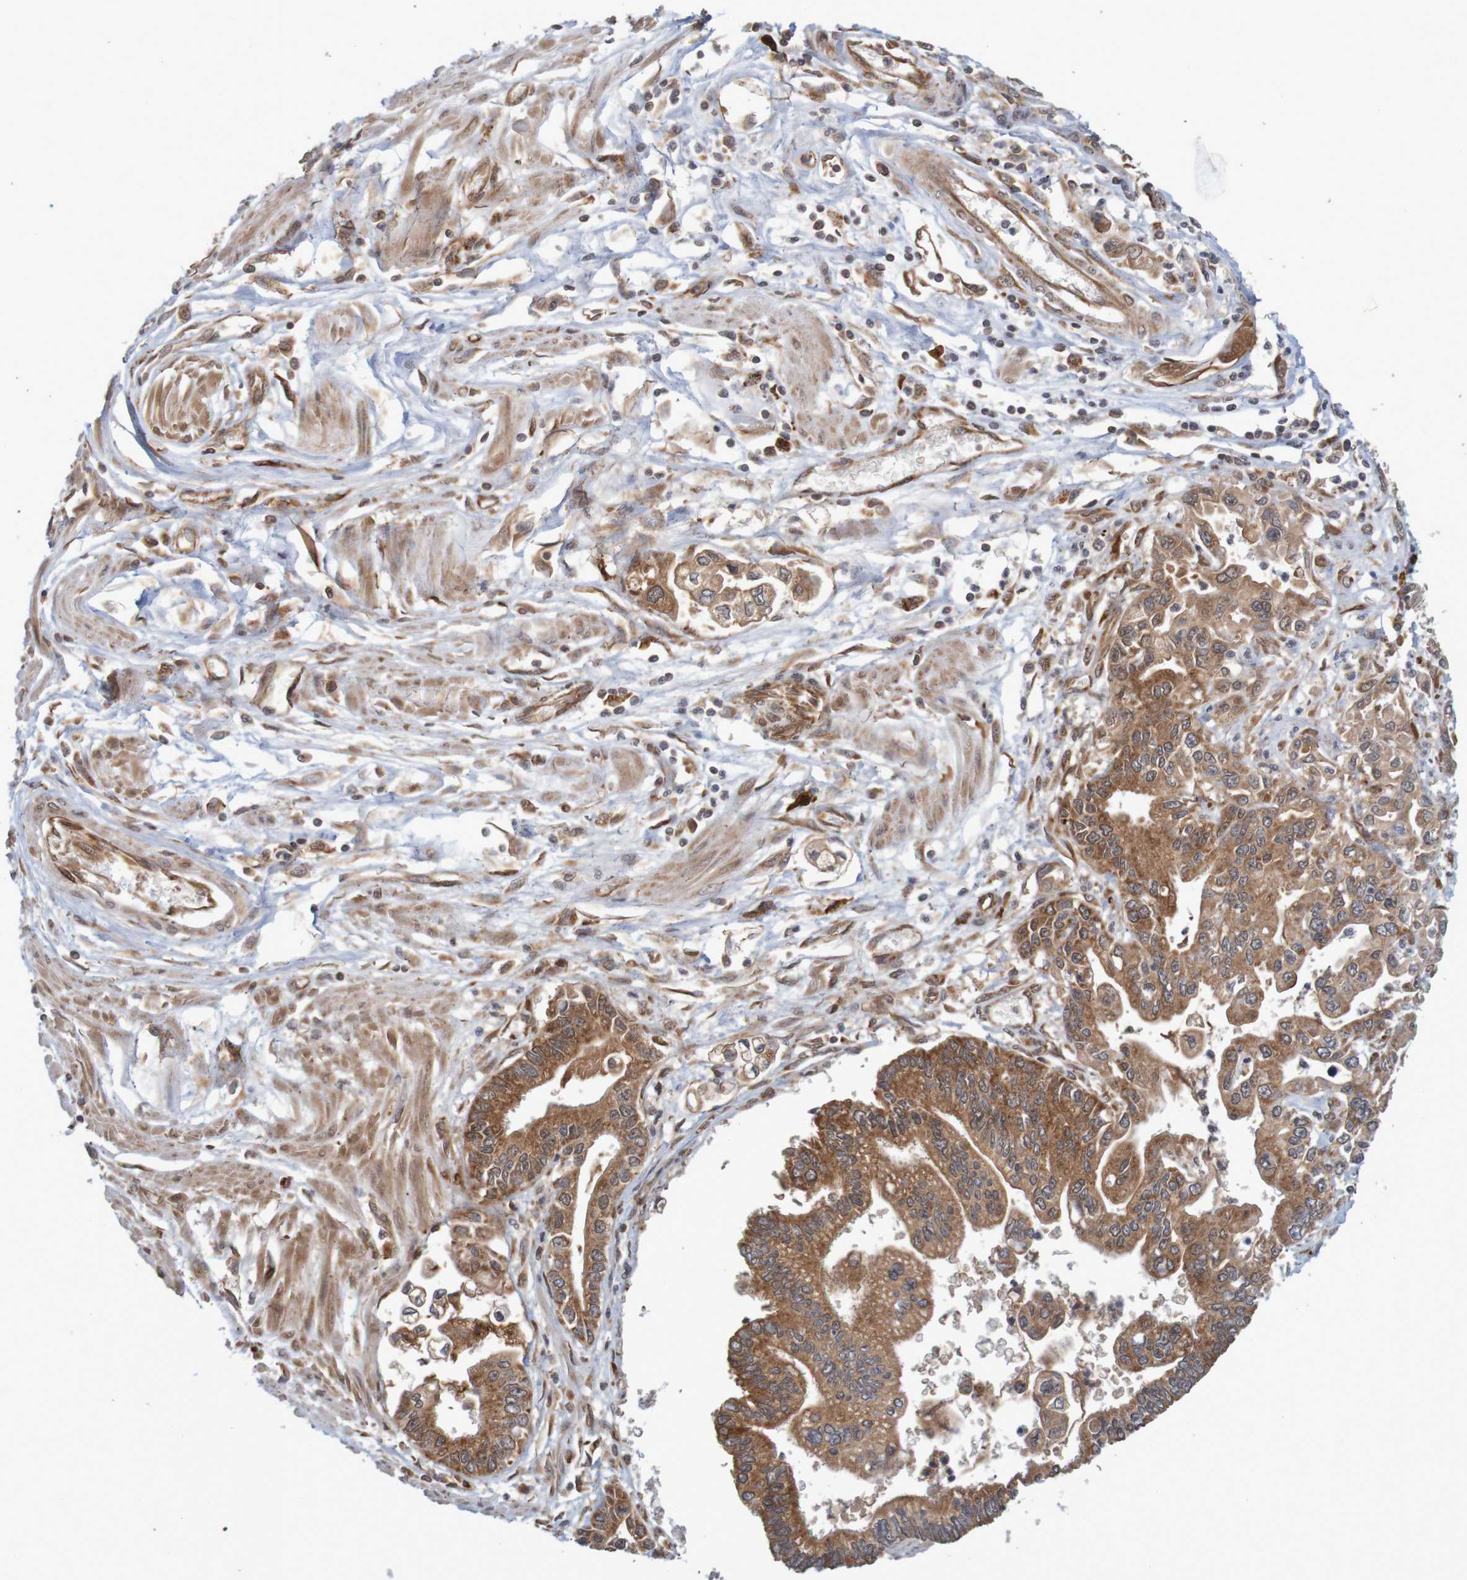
{"staining": {"intensity": "strong", "quantity": ">75%", "location": "cytoplasmic/membranous"}, "tissue": "pancreatic cancer", "cell_type": "Tumor cells", "image_type": "cancer", "snomed": [{"axis": "morphology", "description": "Adenocarcinoma, NOS"}, {"axis": "topography", "description": "Pancreas"}], "caption": "Immunohistochemical staining of human pancreatic cancer demonstrates high levels of strong cytoplasmic/membranous staining in approximately >75% of tumor cells.", "gene": "MRPL52", "patient": {"sex": "male", "age": 56}}